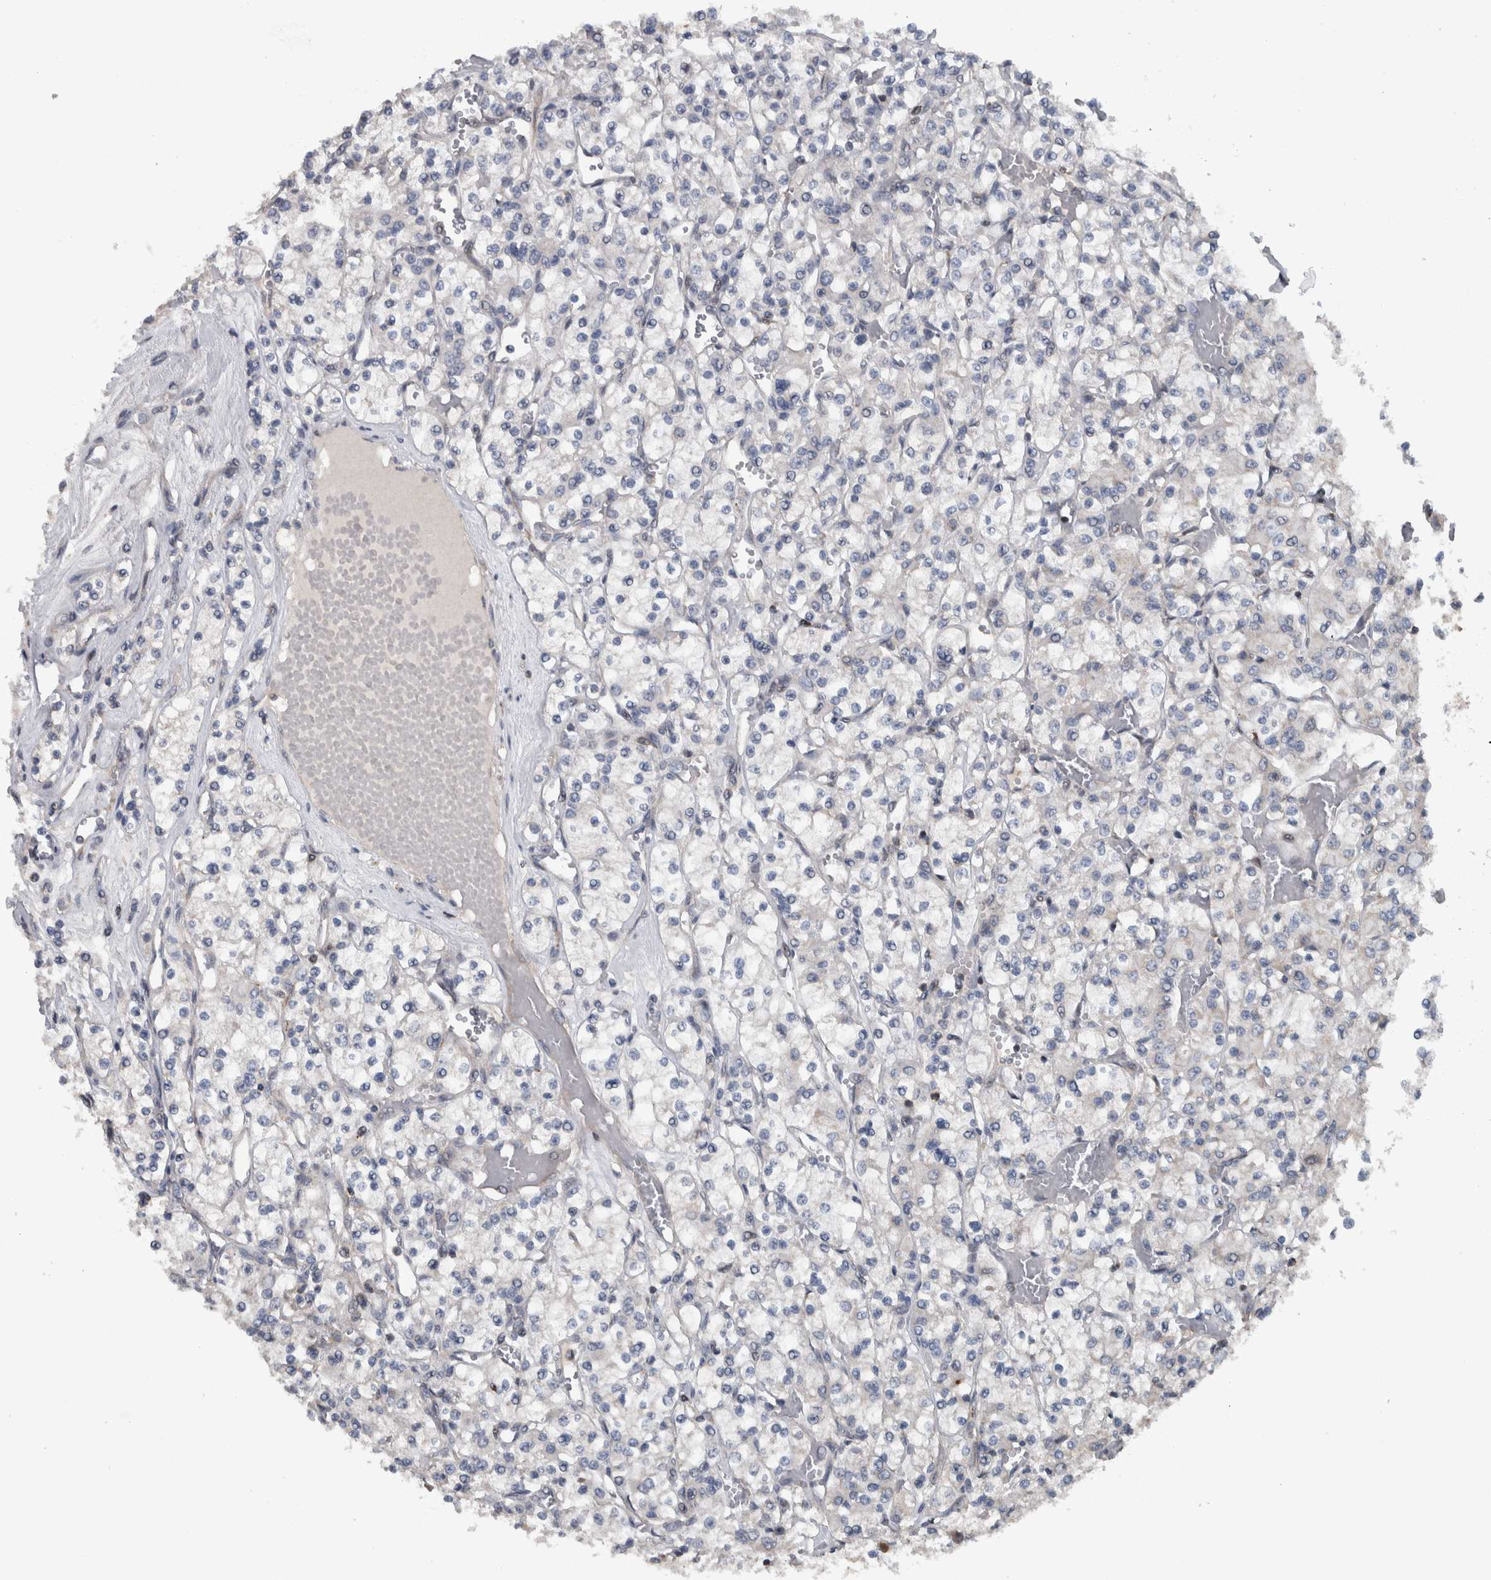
{"staining": {"intensity": "negative", "quantity": "none", "location": "none"}, "tissue": "renal cancer", "cell_type": "Tumor cells", "image_type": "cancer", "snomed": [{"axis": "morphology", "description": "Adenocarcinoma, NOS"}, {"axis": "topography", "description": "Kidney"}], "caption": "Immunohistochemistry image of human renal cancer stained for a protein (brown), which shows no positivity in tumor cells.", "gene": "BAIAP2L1", "patient": {"sex": "female", "age": 59}}